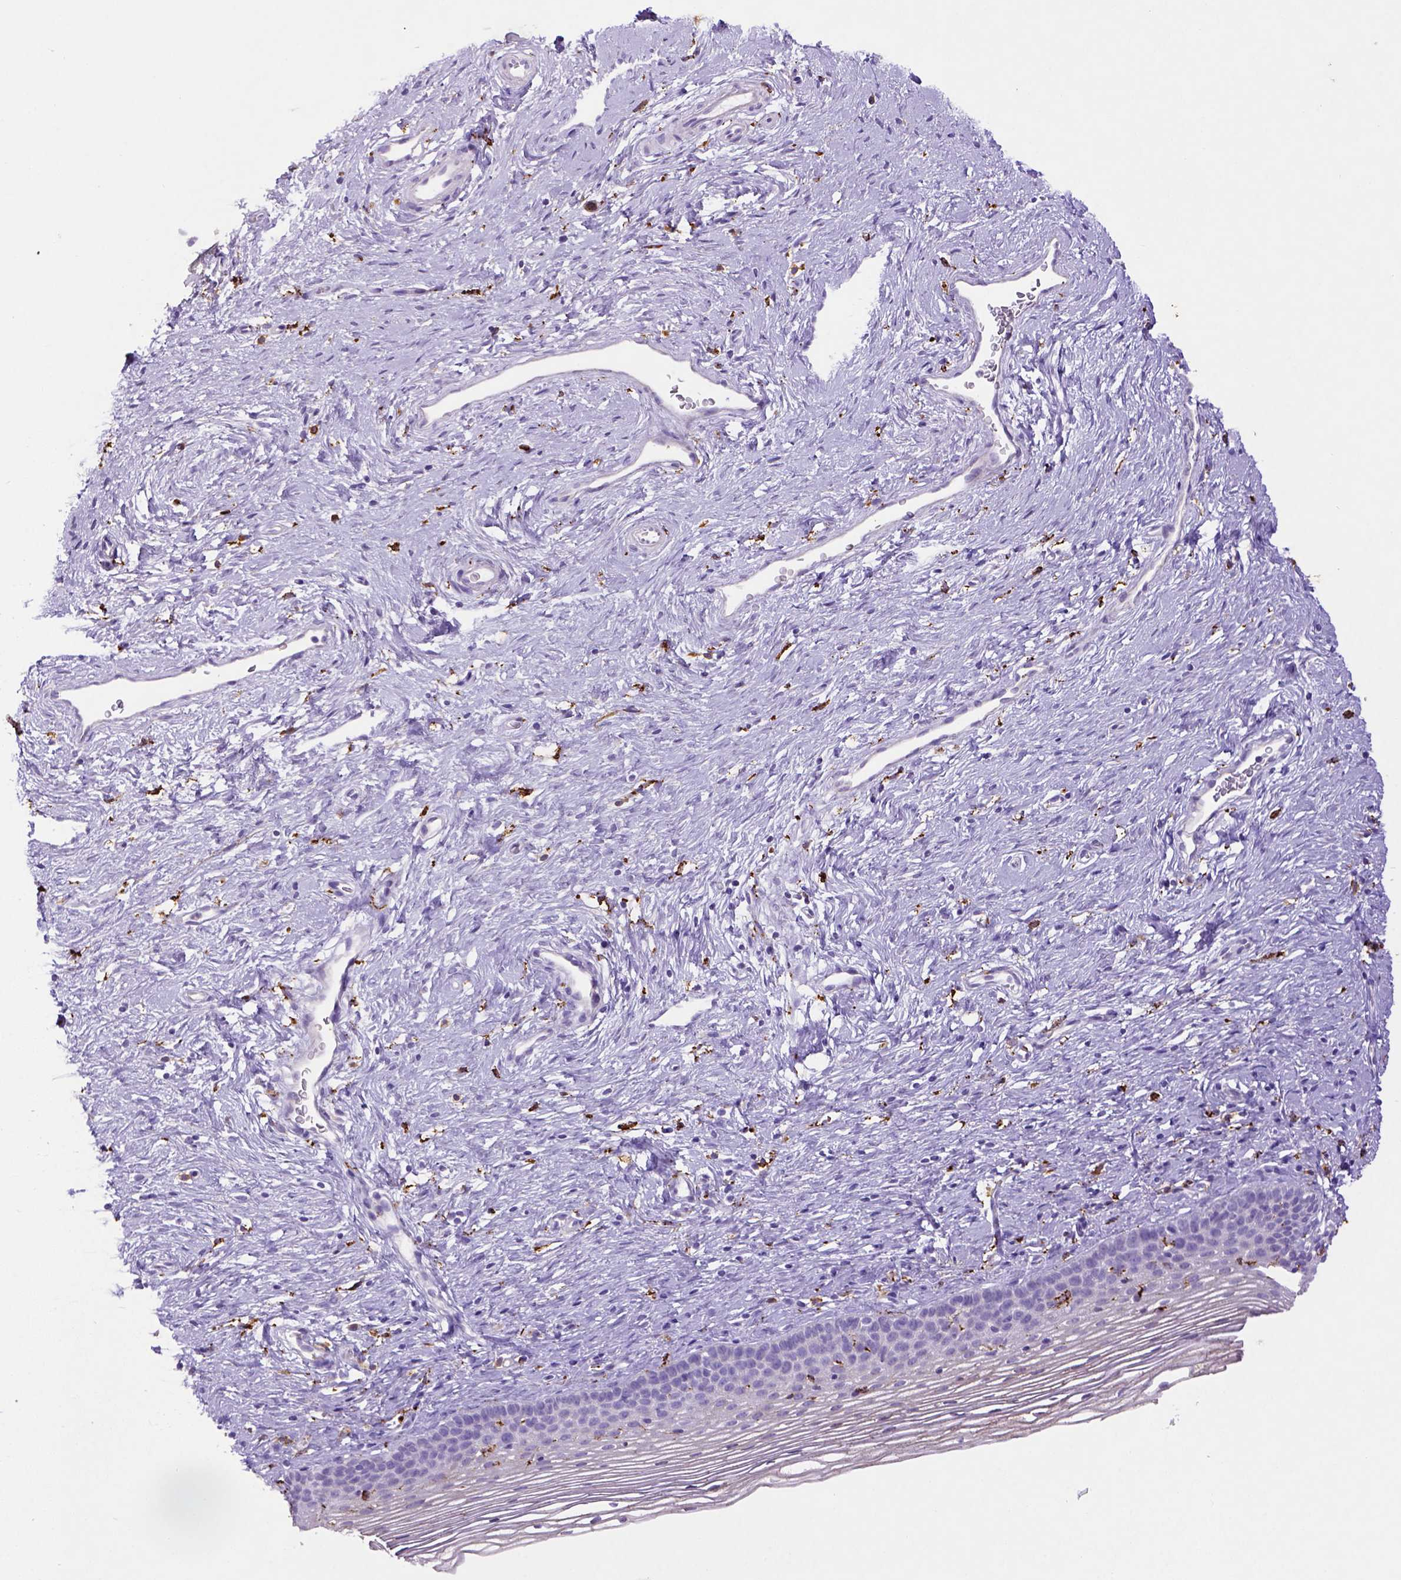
{"staining": {"intensity": "negative", "quantity": "none", "location": "none"}, "tissue": "cervix", "cell_type": "Glandular cells", "image_type": "normal", "snomed": [{"axis": "morphology", "description": "Normal tissue, NOS"}, {"axis": "topography", "description": "Cervix"}], "caption": "Protein analysis of normal cervix reveals no significant staining in glandular cells. Nuclei are stained in blue.", "gene": "CD68", "patient": {"sex": "female", "age": 39}}